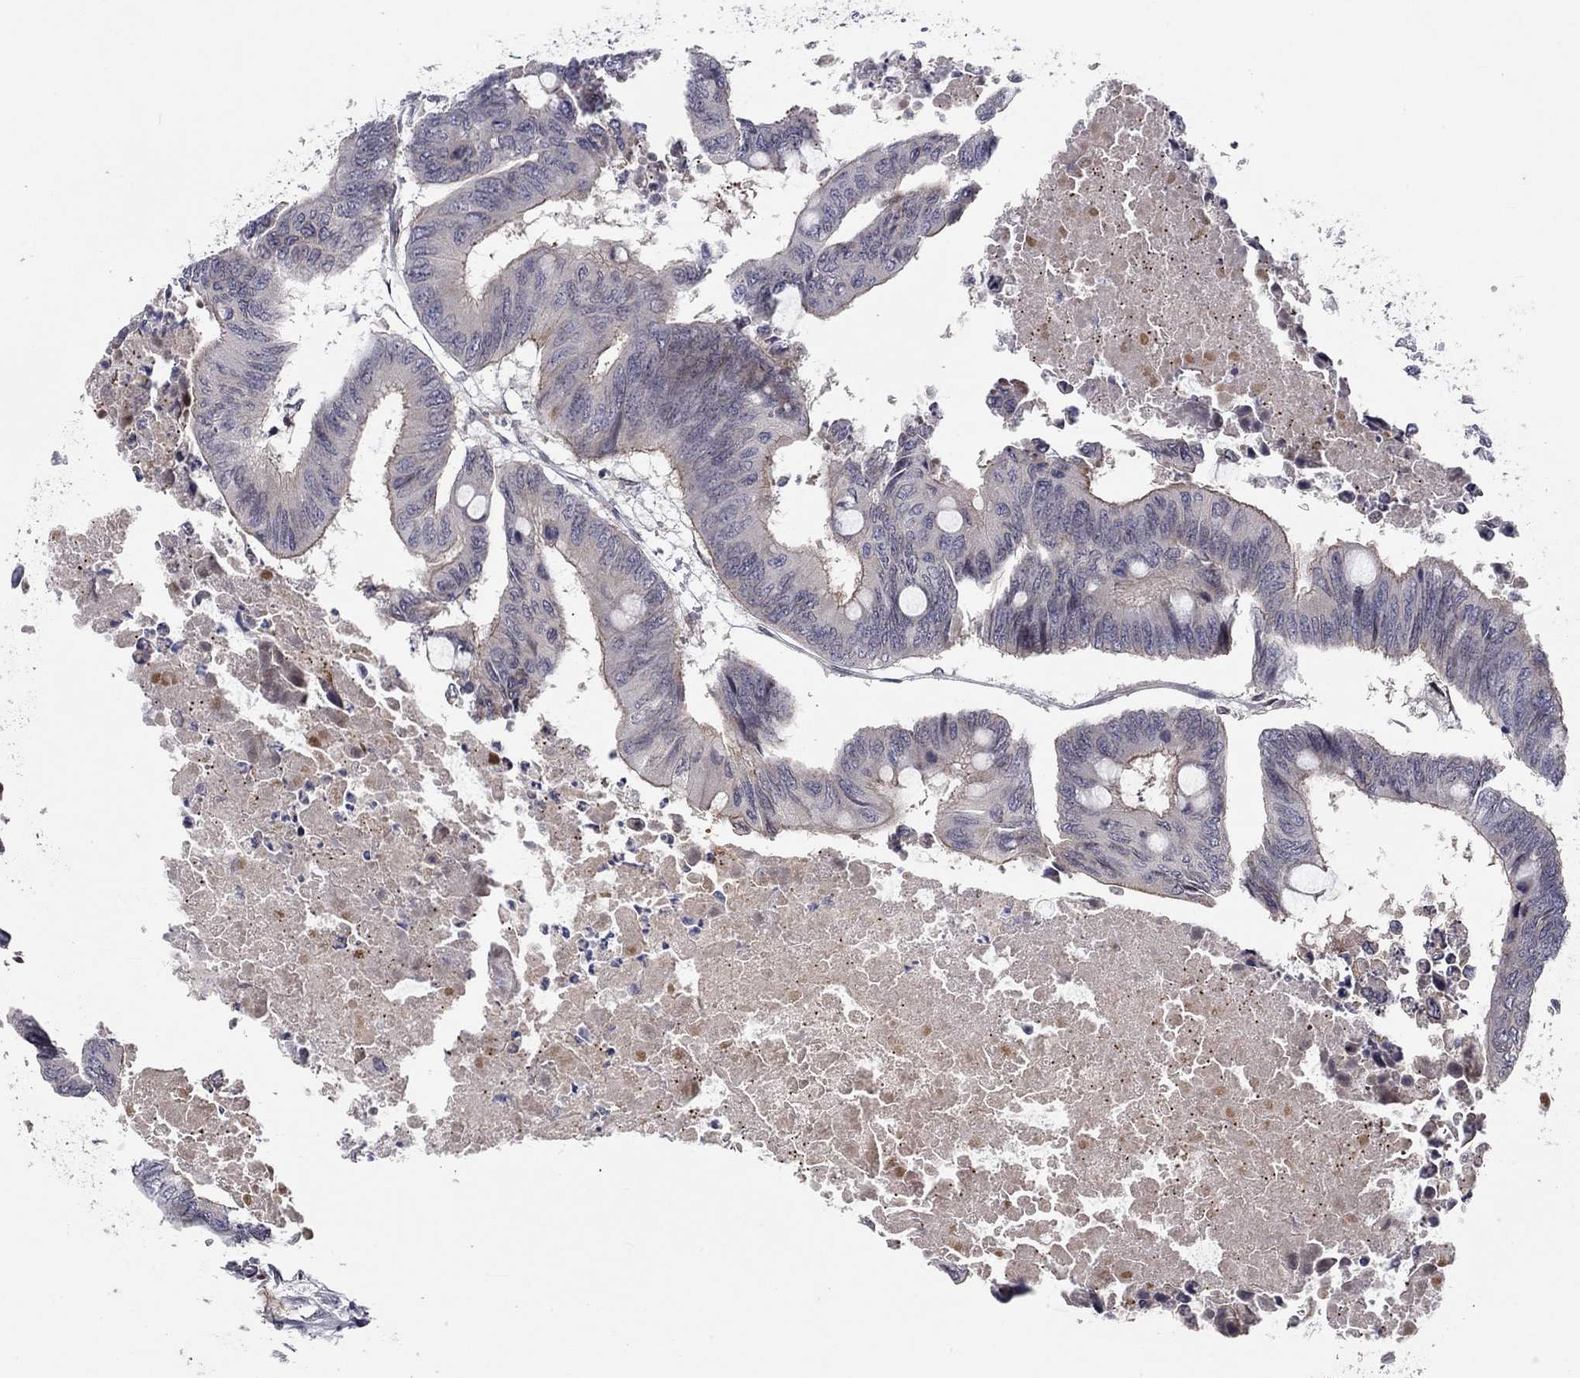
{"staining": {"intensity": "moderate", "quantity": "<25%", "location": "cytoplasmic/membranous"}, "tissue": "colorectal cancer", "cell_type": "Tumor cells", "image_type": "cancer", "snomed": [{"axis": "morphology", "description": "Normal tissue, NOS"}, {"axis": "morphology", "description": "Adenocarcinoma, NOS"}, {"axis": "topography", "description": "Rectum"}, {"axis": "topography", "description": "Peripheral nerve tissue"}], "caption": "An immunohistochemistry (IHC) image of neoplastic tissue is shown. Protein staining in brown labels moderate cytoplasmic/membranous positivity in colorectal adenocarcinoma within tumor cells.", "gene": "CETN3", "patient": {"sex": "male", "age": 92}}